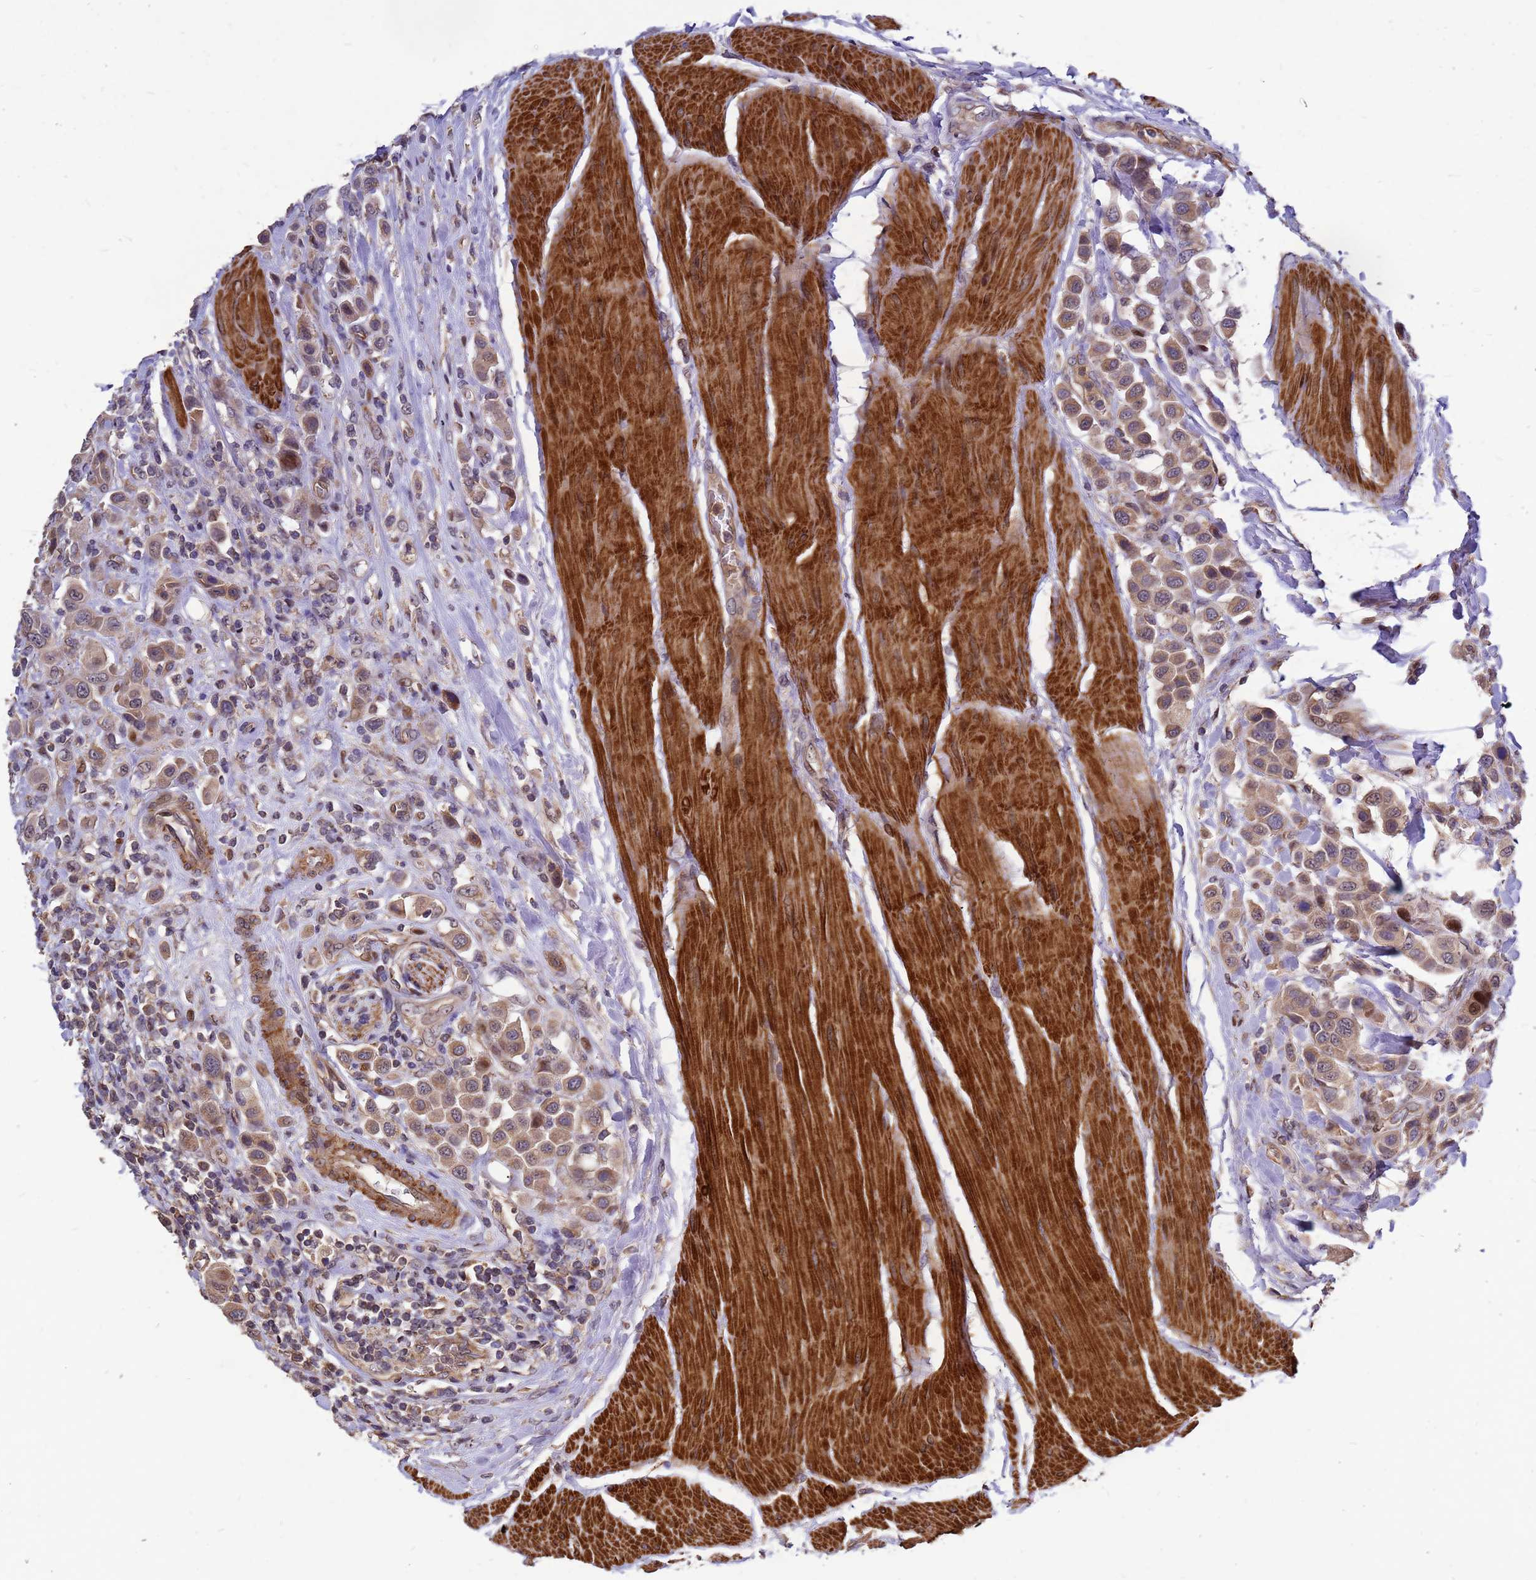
{"staining": {"intensity": "moderate", "quantity": ">75%", "location": "cytoplasmic/membranous"}, "tissue": "urothelial cancer", "cell_type": "Tumor cells", "image_type": "cancer", "snomed": [{"axis": "morphology", "description": "Urothelial carcinoma, High grade"}, {"axis": "topography", "description": "Urinary bladder"}], "caption": "Protein staining of urothelial cancer tissue exhibits moderate cytoplasmic/membranous positivity in approximately >75% of tumor cells.", "gene": "RSPRY1", "patient": {"sex": "male", "age": 50}}